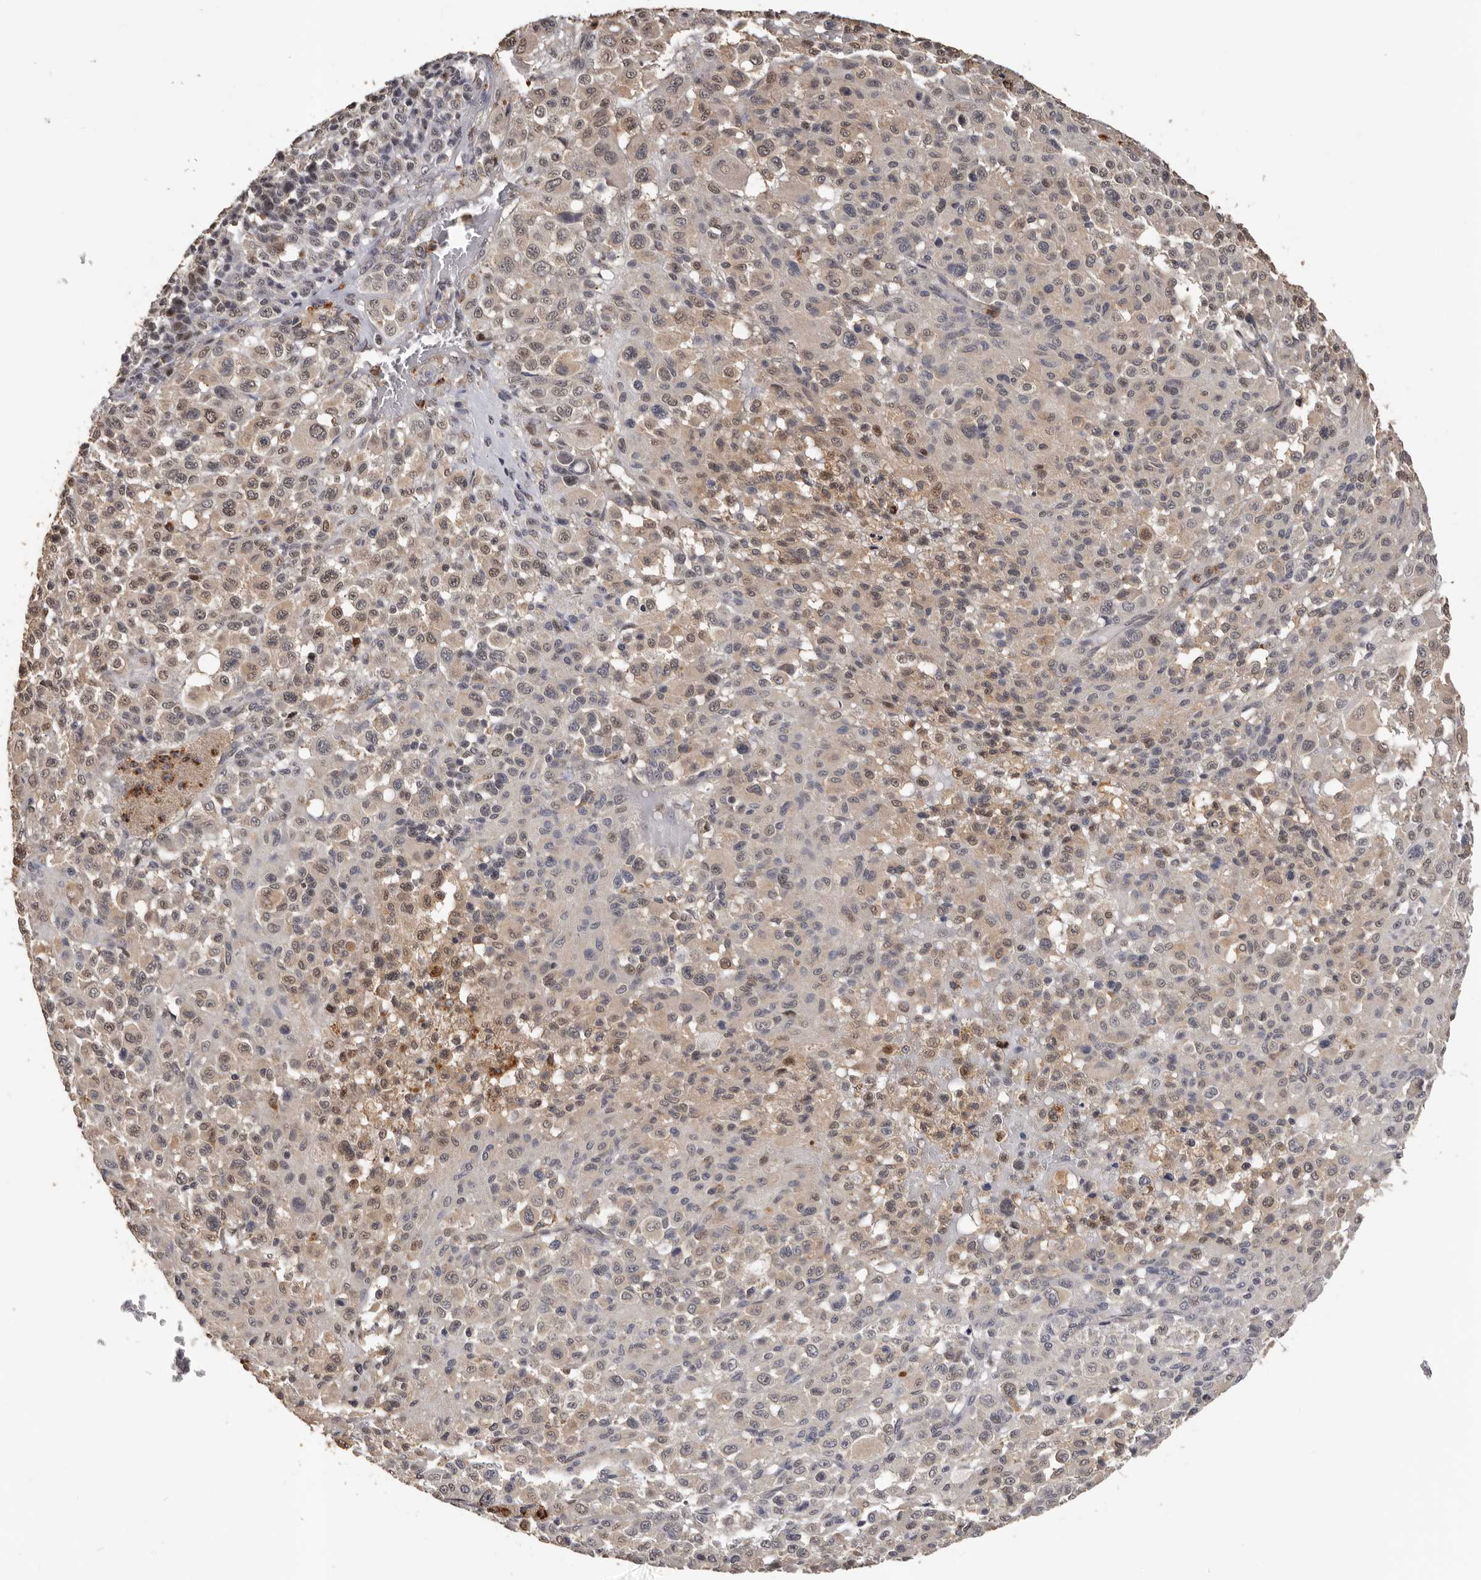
{"staining": {"intensity": "weak", "quantity": "25%-75%", "location": "cytoplasmic/membranous,nuclear"}, "tissue": "melanoma", "cell_type": "Tumor cells", "image_type": "cancer", "snomed": [{"axis": "morphology", "description": "Malignant melanoma, Metastatic site"}, {"axis": "topography", "description": "Skin"}], "caption": "Immunohistochemical staining of melanoma exhibits low levels of weak cytoplasmic/membranous and nuclear protein positivity in about 25%-75% of tumor cells.", "gene": "KIF2B", "patient": {"sex": "female", "age": 74}}